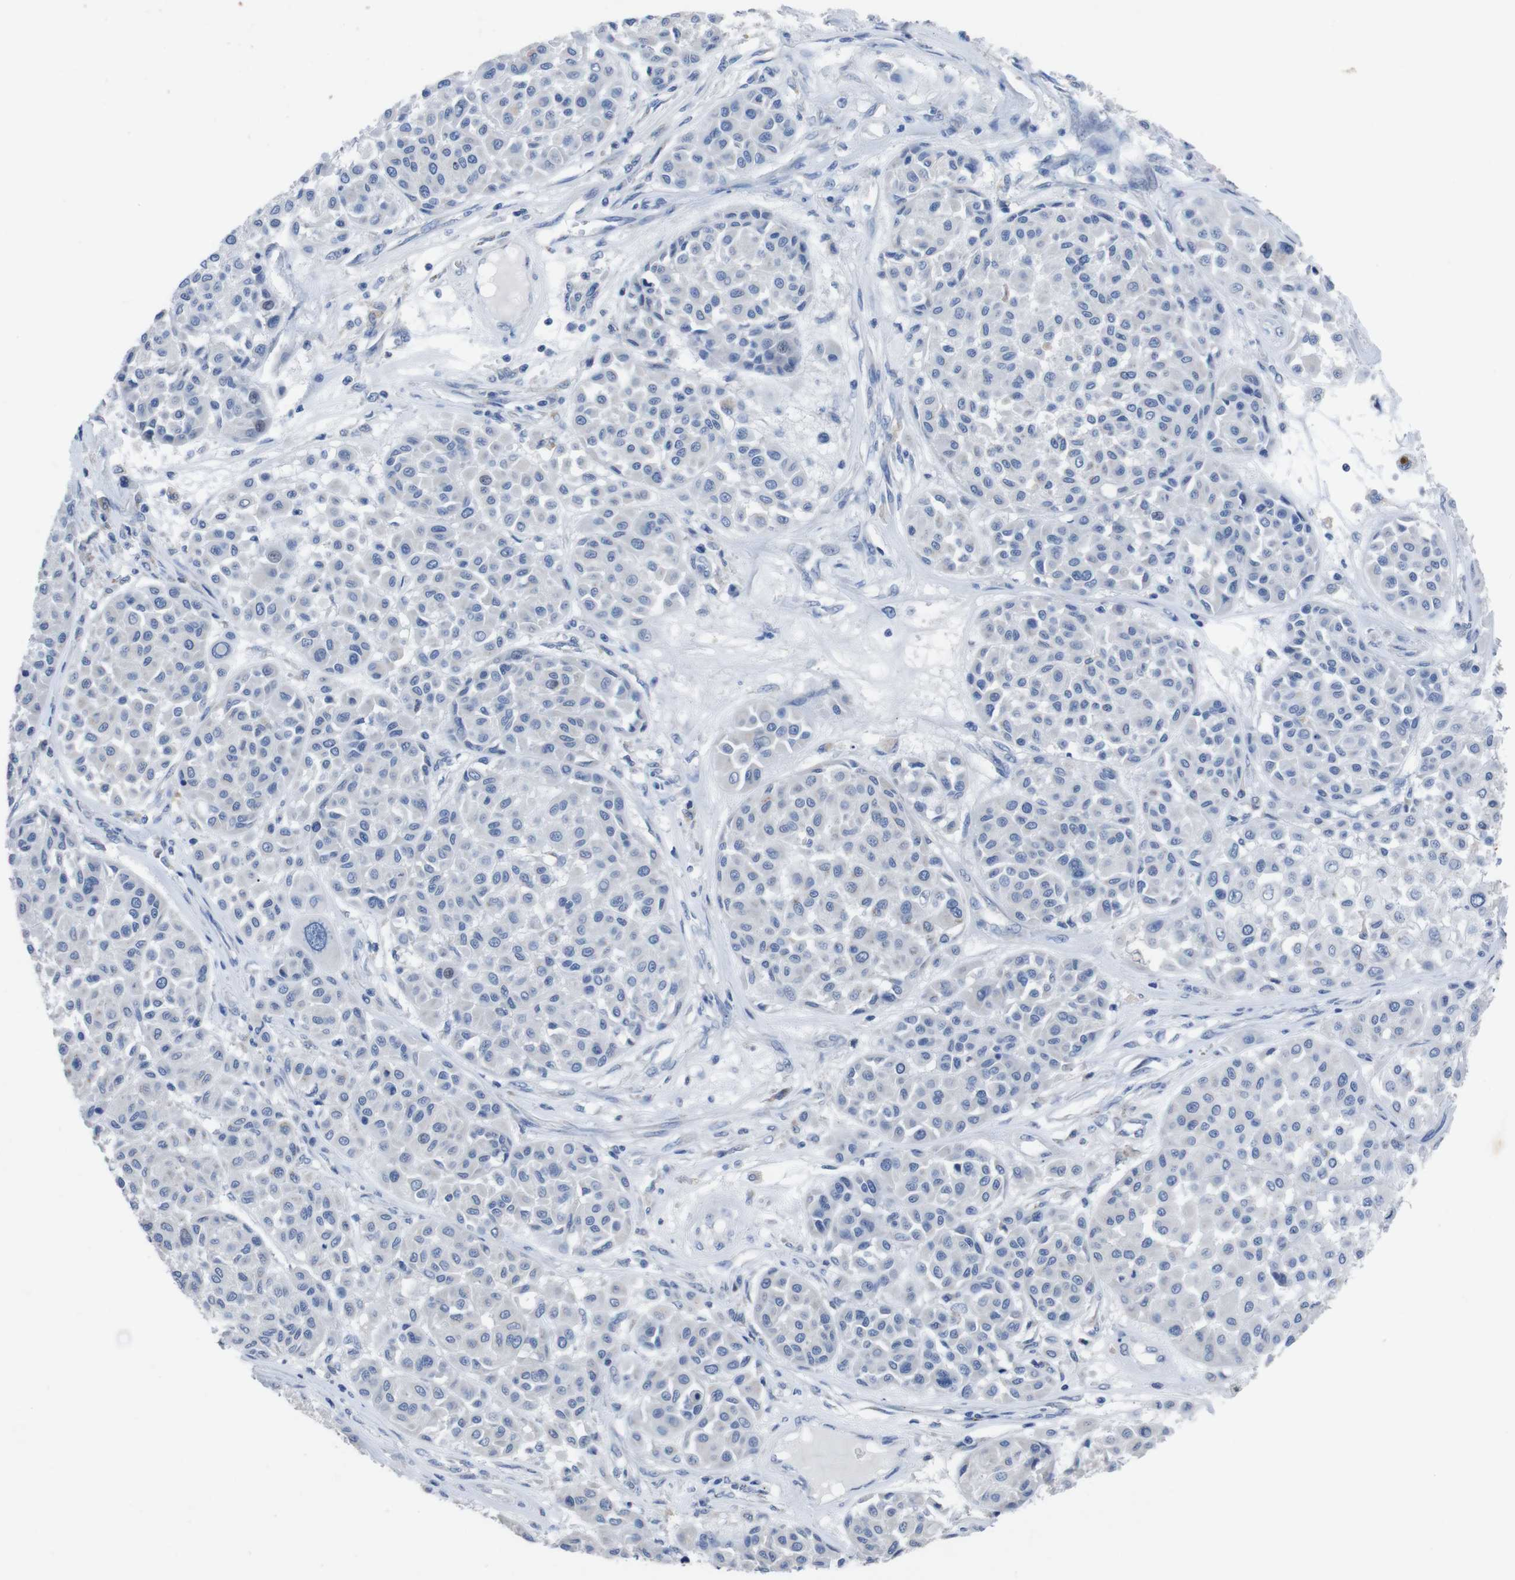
{"staining": {"intensity": "negative", "quantity": "none", "location": "none"}, "tissue": "melanoma", "cell_type": "Tumor cells", "image_type": "cancer", "snomed": [{"axis": "morphology", "description": "Malignant melanoma, Metastatic site"}, {"axis": "topography", "description": "Soft tissue"}], "caption": "A high-resolution micrograph shows IHC staining of malignant melanoma (metastatic site), which demonstrates no significant staining in tumor cells.", "gene": "GJB2", "patient": {"sex": "male", "age": 41}}